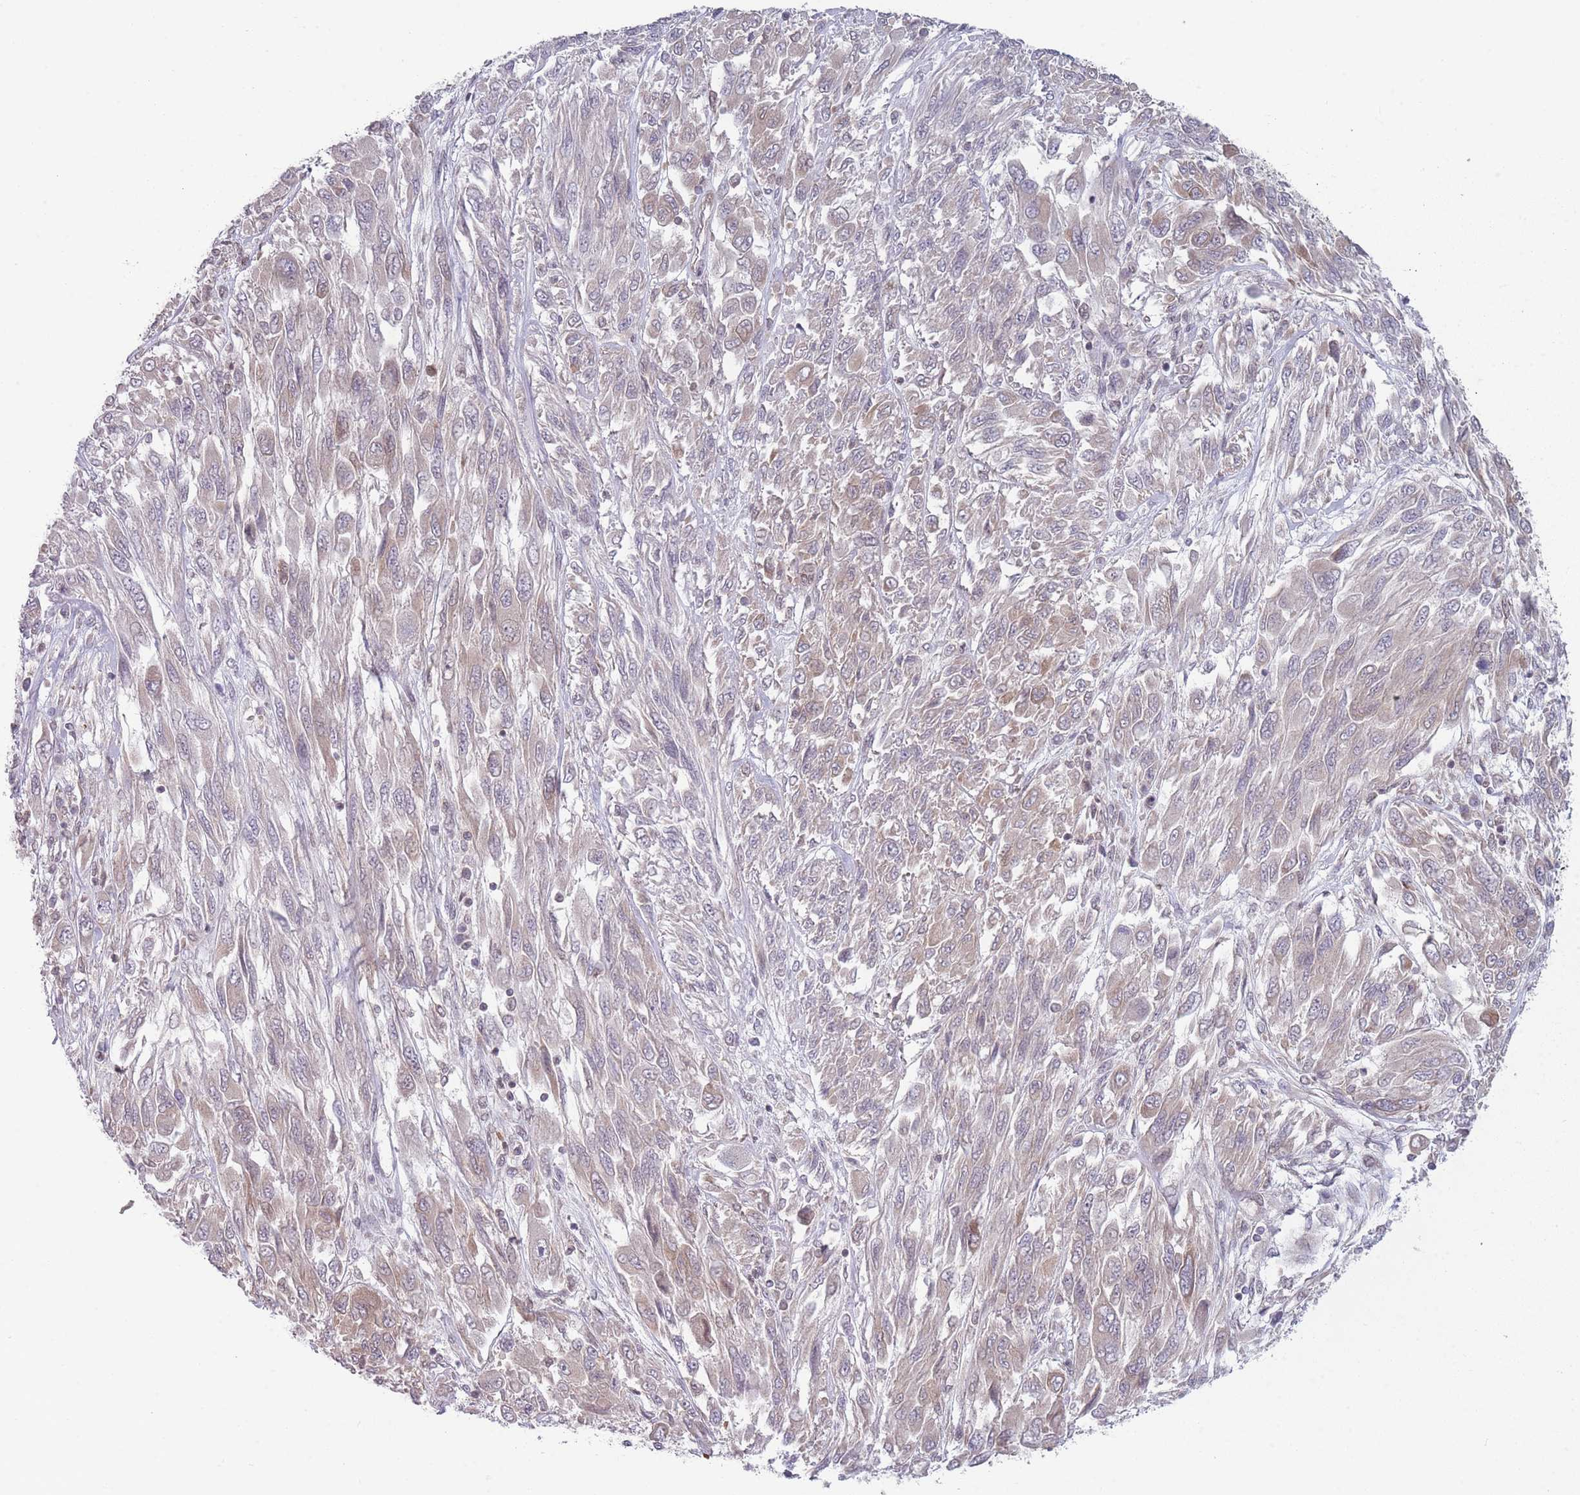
{"staining": {"intensity": "weak", "quantity": "<25%", "location": "cytoplasmic/membranous"}, "tissue": "melanoma", "cell_type": "Tumor cells", "image_type": "cancer", "snomed": [{"axis": "morphology", "description": "Malignant melanoma, NOS"}, {"axis": "topography", "description": "Skin"}], "caption": "Melanoma stained for a protein using IHC reveals no expression tumor cells.", "gene": "VRK2", "patient": {"sex": "female", "age": 91}}